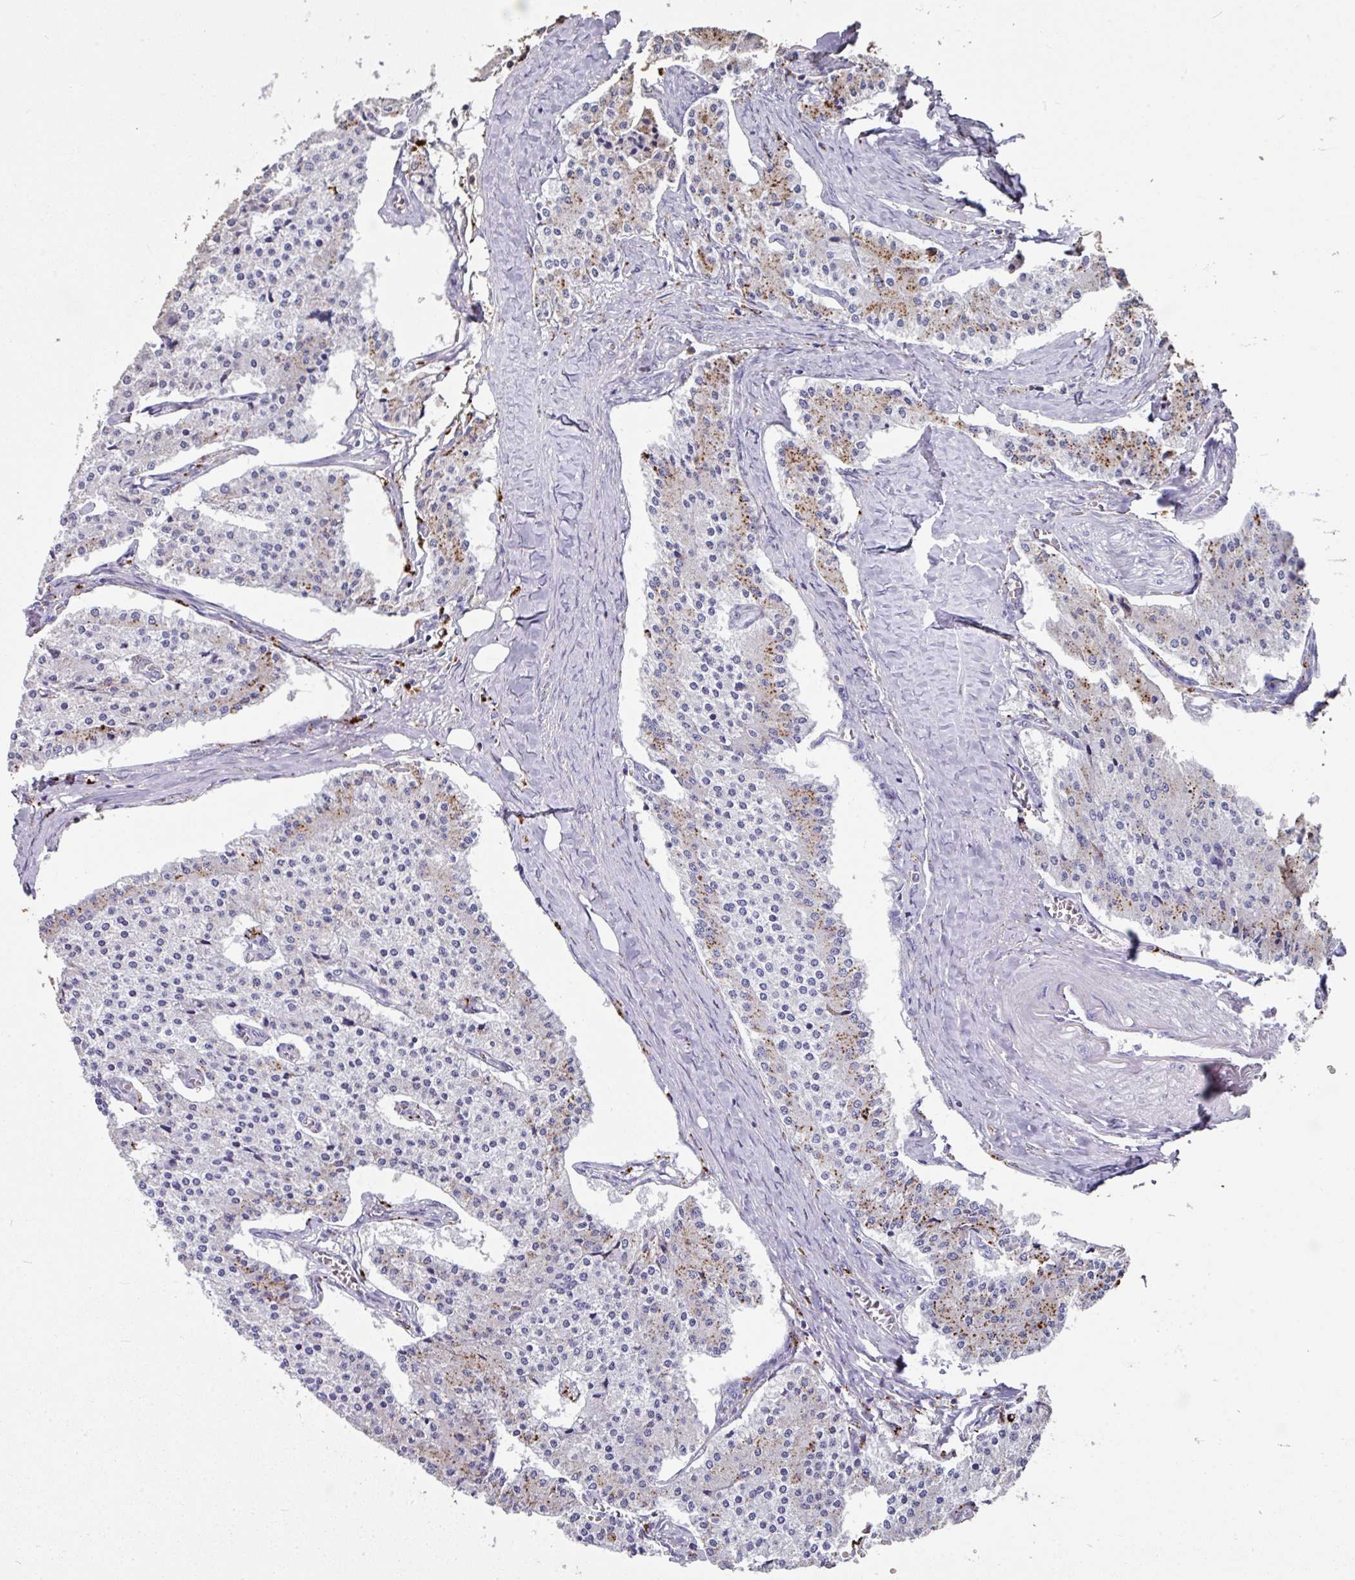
{"staining": {"intensity": "moderate", "quantity": "<25%", "location": "cytoplasmic/membranous"}, "tissue": "carcinoid", "cell_type": "Tumor cells", "image_type": "cancer", "snomed": [{"axis": "morphology", "description": "Carcinoid, malignant, NOS"}, {"axis": "topography", "description": "Colon"}], "caption": "This image reveals immunohistochemistry (IHC) staining of carcinoid, with low moderate cytoplasmic/membranous staining in about <25% of tumor cells.", "gene": "CPVL", "patient": {"sex": "female", "age": 52}}